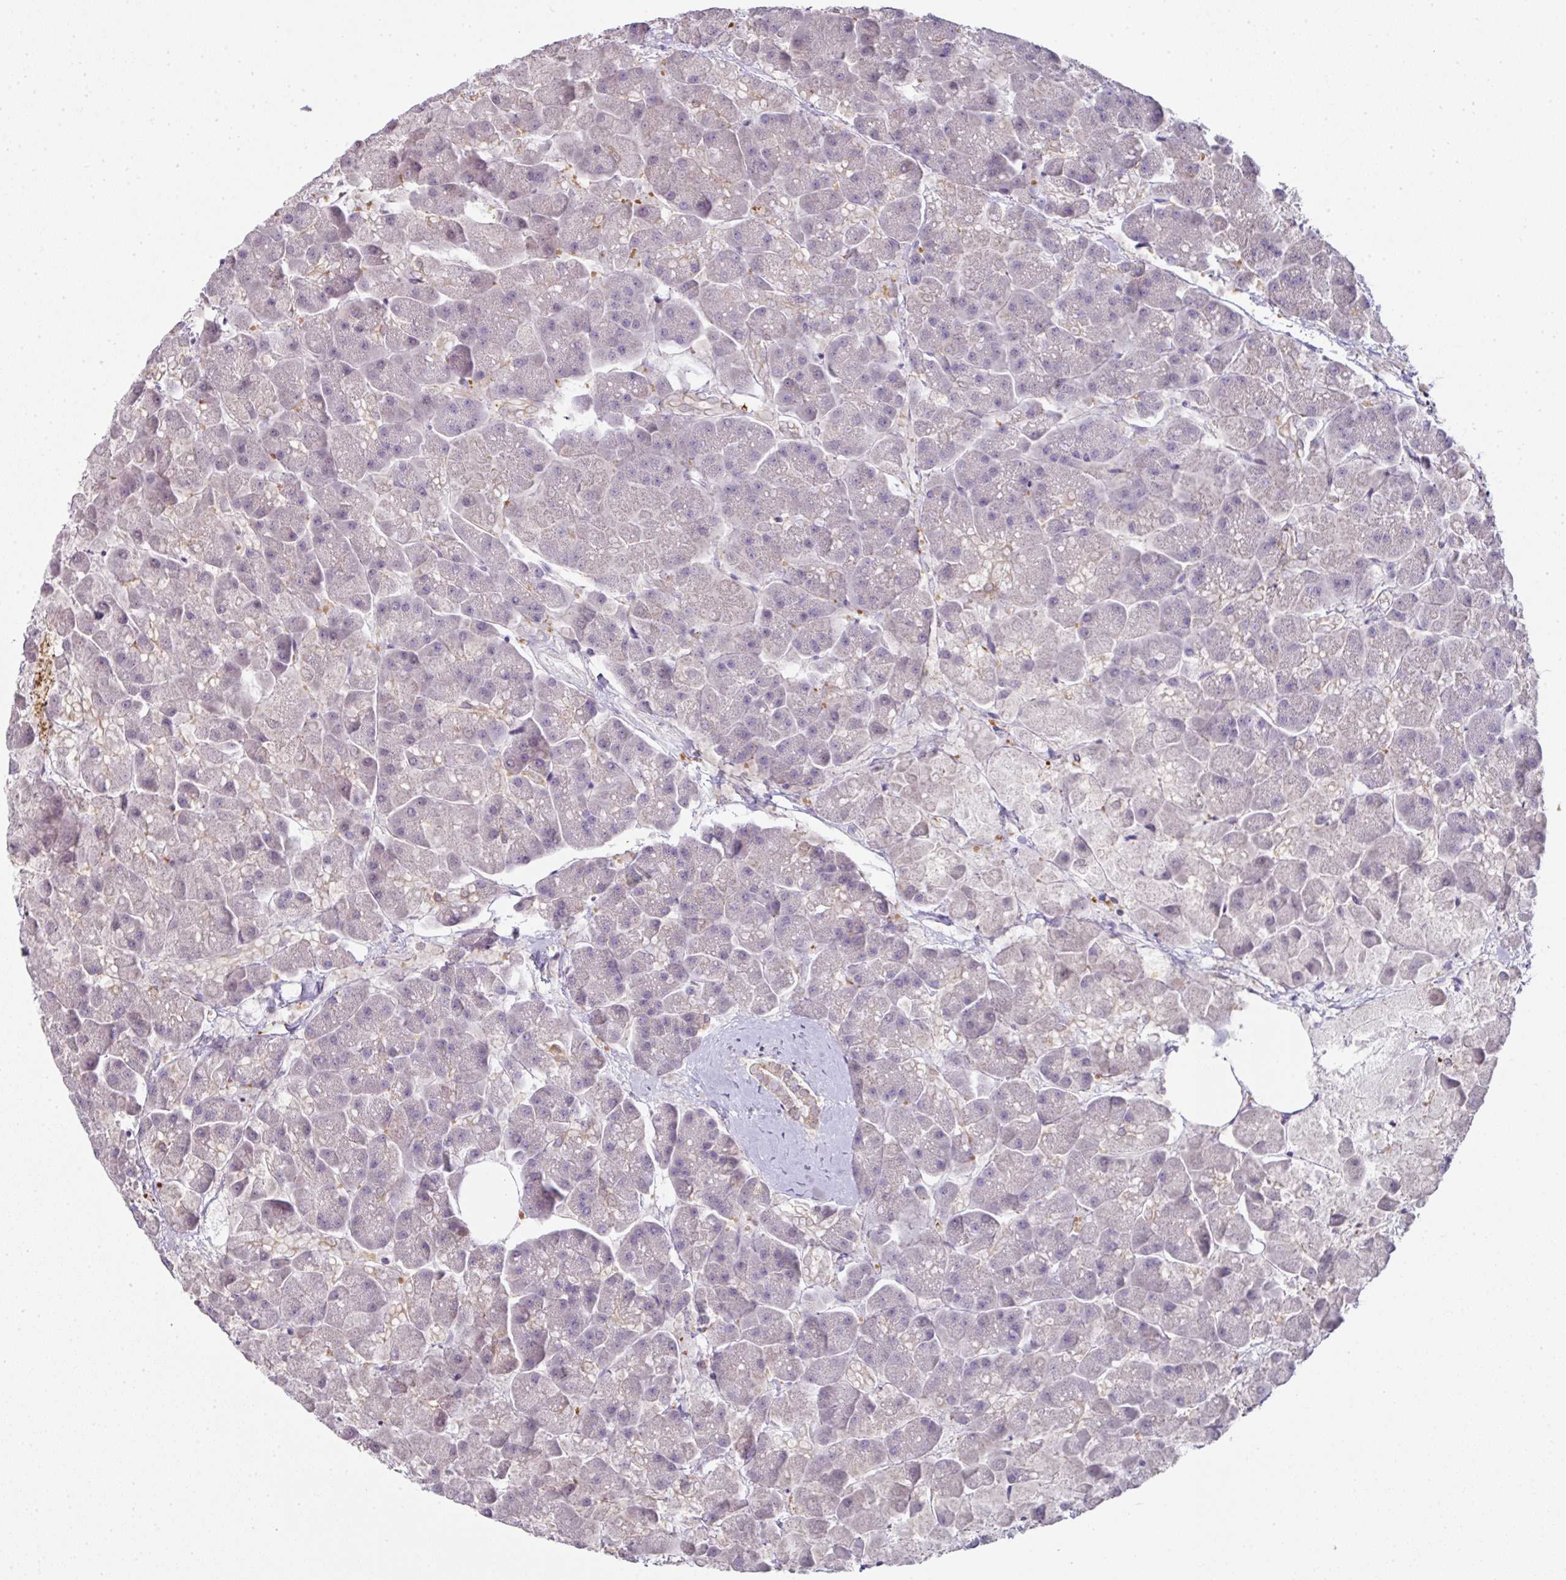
{"staining": {"intensity": "moderate", "quantity": "<25%", "location": "cytoplasmic/membranous,nuclear"}, "tissue": "pancreas", "cell_type": "Exocrine glandular cells", "image_type": "normal", "snomed": [{"axis": "morphology", "description": "Normal tissue, NOS"}, {"axis": "topography", "description": "Pancreas"}, {"axis": "topography", "description": "Peripheral nerve tissue"}], "caption": "Immunohistochemical staining of benign human pancreas displays low levels of moderate cytoplasmic/membranous,nuclear staining in approximately <25% of exocrine glandular cells. (brown staining indicates protein expression, while blue staining denotes nuclei).", "gene": "ANKRD18A", "patient": {"sex": "male", "age": 54}}